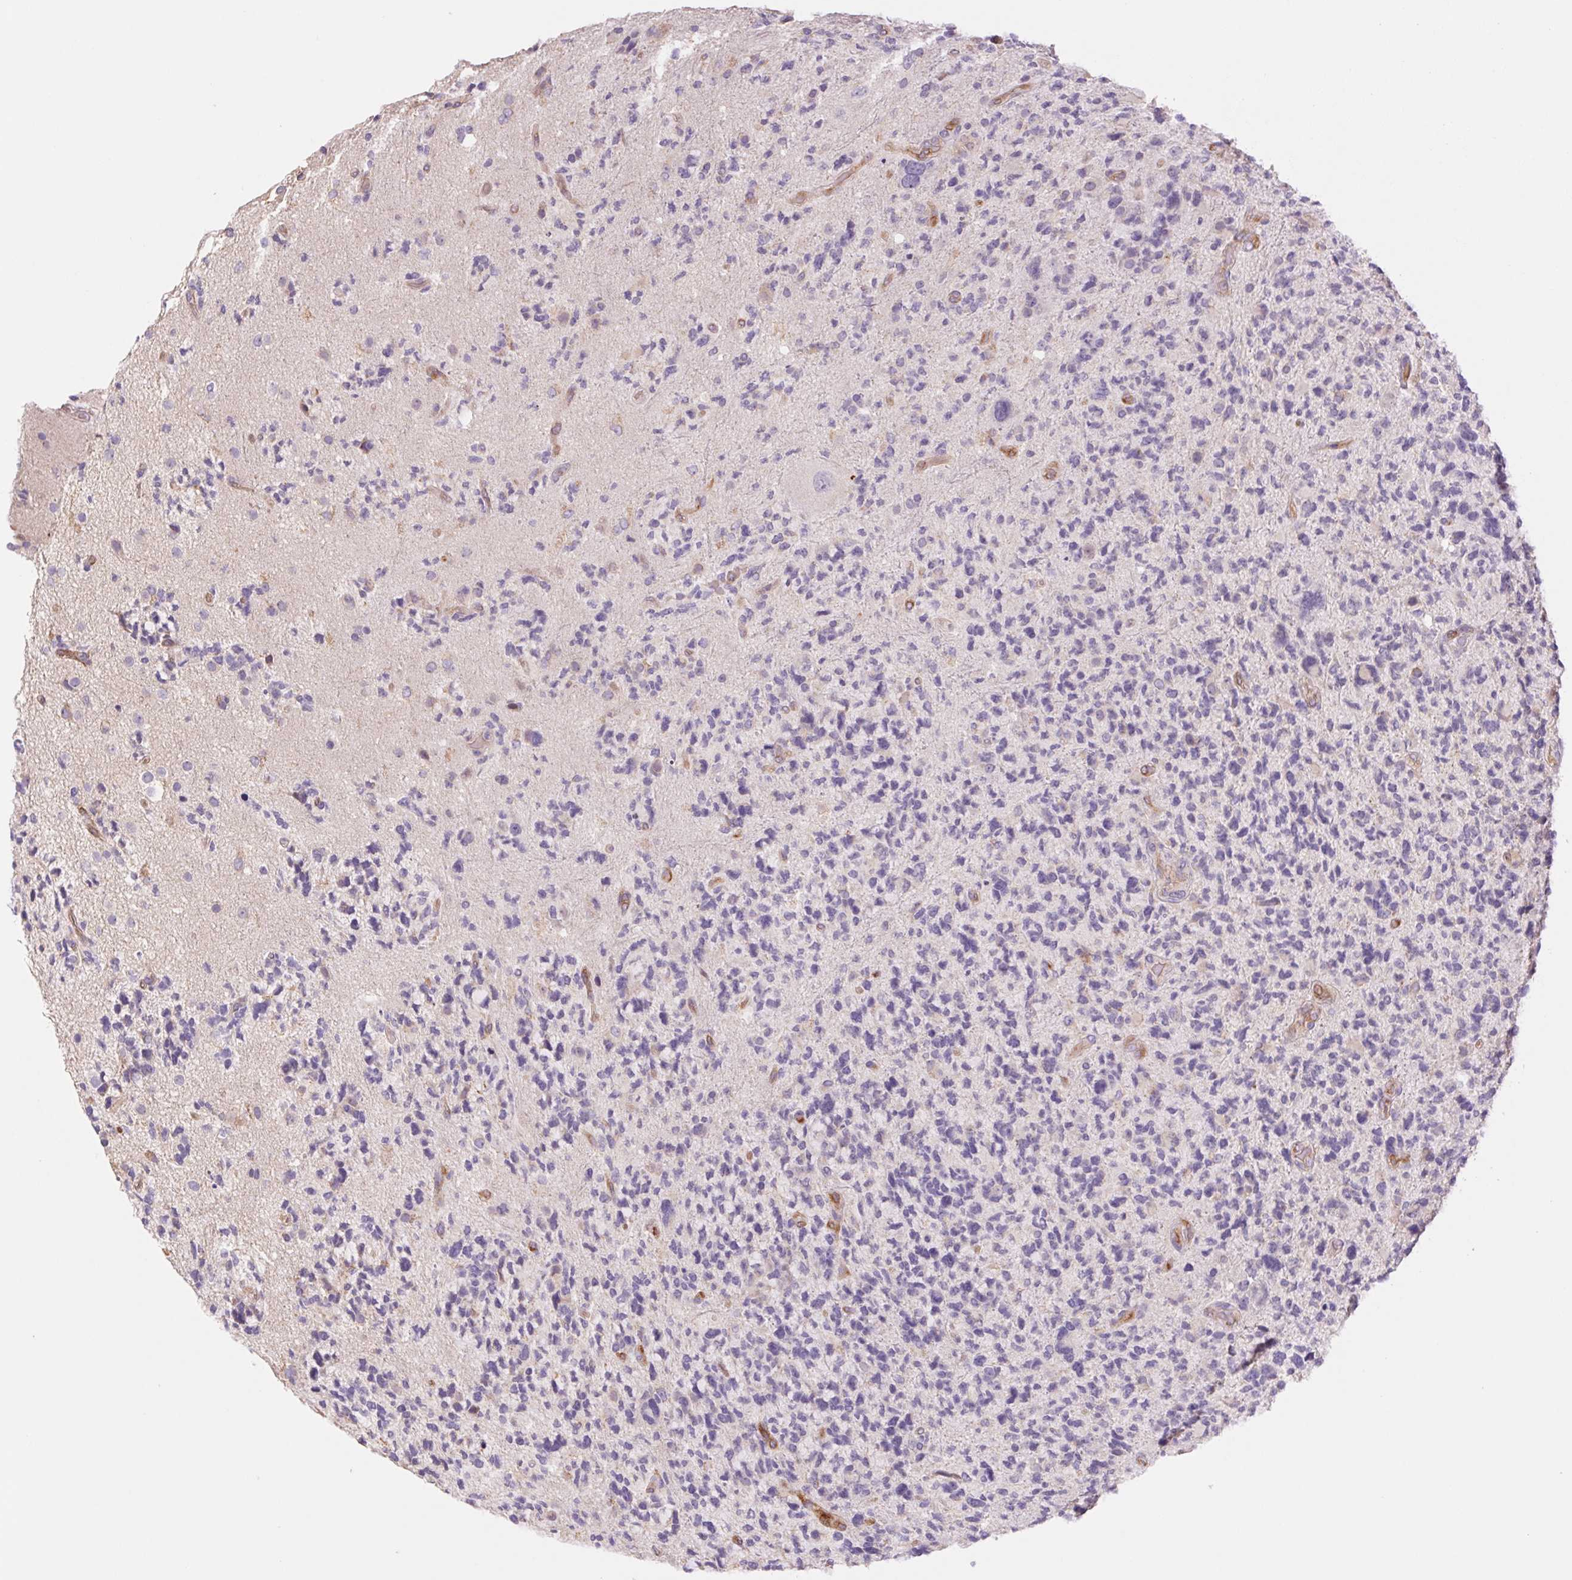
{"staining": {"intensity": "negative", "quantity": "none", "location": "none"}, "tissue": "glioma", "cell_type": "Tumor cells", "image_type": "cancer", "snomed": [{"axis": "morphology", "description": "Glioma, malignant, High grade"}, {"axis": "topography", "description": "Brain"}], "caption": "DAB (3,3'-diaminobenzidine) immunohistochemical staining of malignant glioma (high-grade) exhibits no significant staining in tumor cells.", "gene": "IGFL3", "patient": {"sex": "female", "age": 71}}